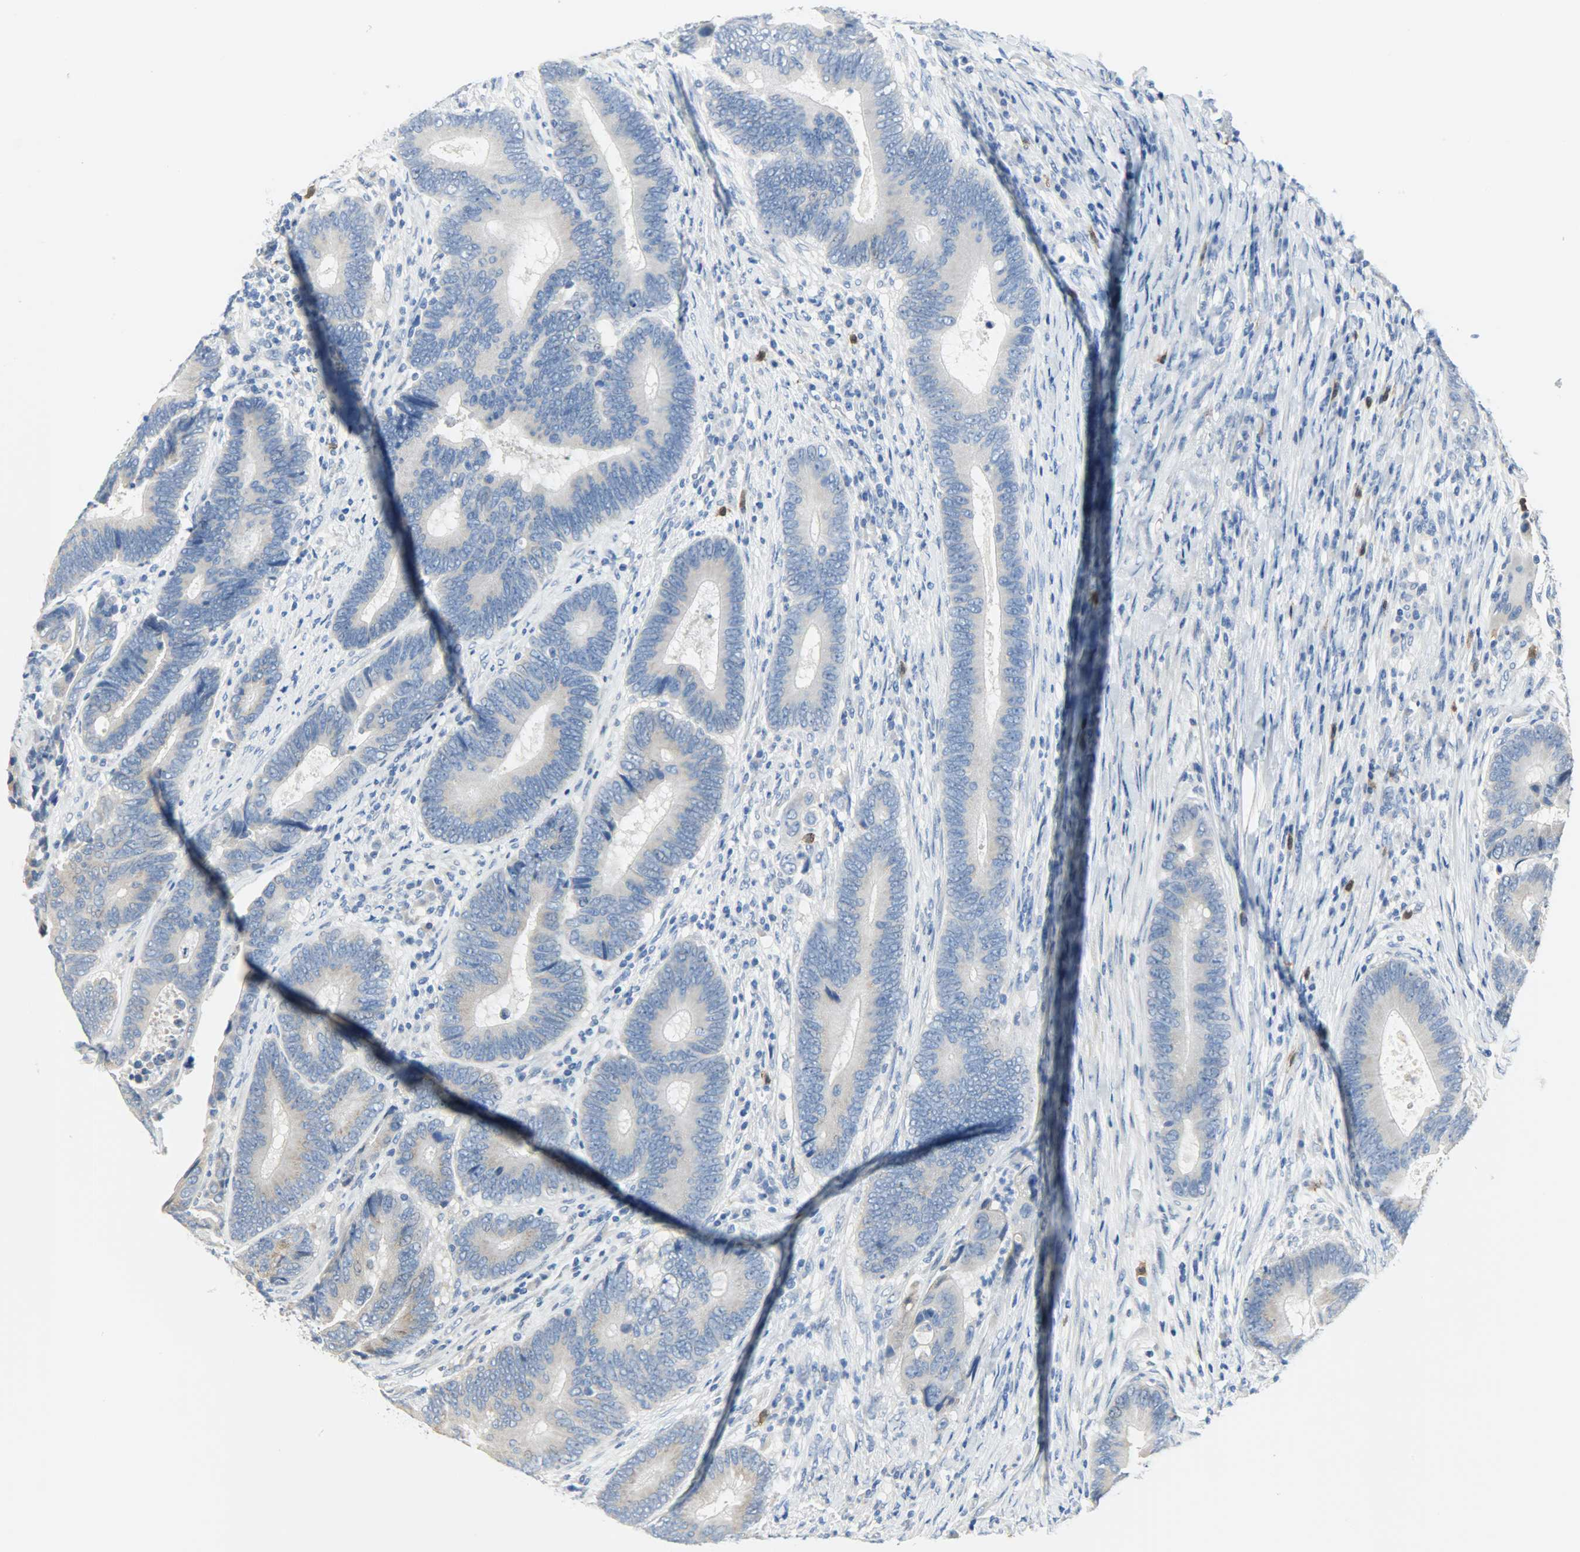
{"staining": {"intensity": "negative", "quantity": "none", "location": "none"}, "tissue": "colorectal cancer", "cell_type": "Tumor cells", "image_type": "cancer", "snomed": [{"axis": "morphology", "description": "Adenocarcinoma, NOS"}, {"axis": "topography", "description": "Colon"}], "caption": "Protein analysis of colorectal cancer (adenocarcinoma) exhibits no significant expression in tumor cells. (DAB immunohistochemistry visualized using brightfield microscopy, high magnification).", "gene": "CEBPE", "patient": {"sex": "female", "age": 78}}